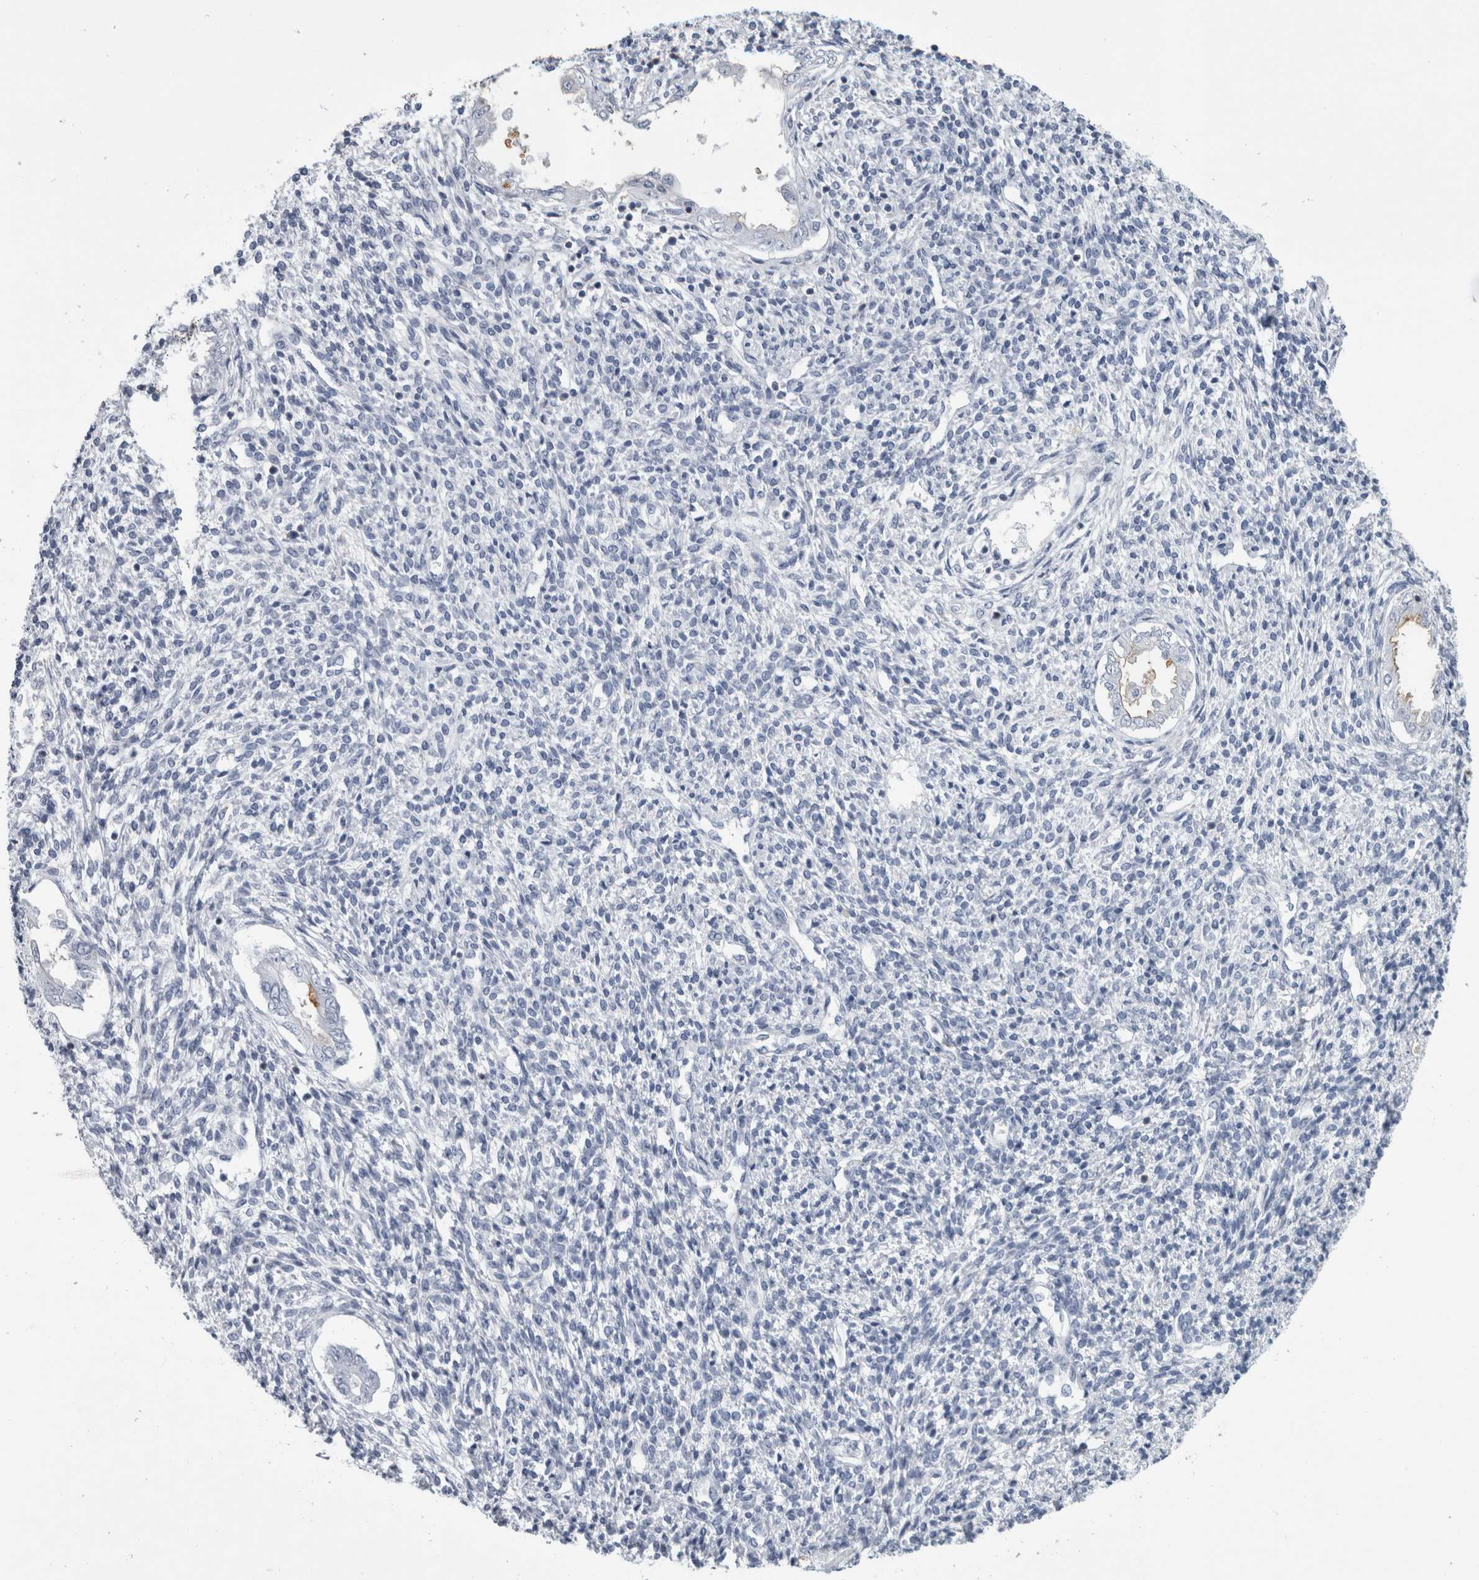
{"staining": {"intensity": "negative", "quantity": "none", "location": "none"}, "tissue": "endometrium", "cell_type": "Cells in endometrial stroma", "image_type": "normal", "snomed": [{"axis": "morphology", "description": "Normal tissue, NOS"}, {"axis": "topography", "description": "Endometrium"}], "caption": "The immunohistochemistry histopathology image has no significant staining in cells in endometrial stroma of endometrium. (DAB (3,3'-diaminobenzidine) immunohistochemistry (IHC) with hematoxylin counter stain).", "gene": "ANKFY1", "patient": {"sex": "female", "age": 66}}